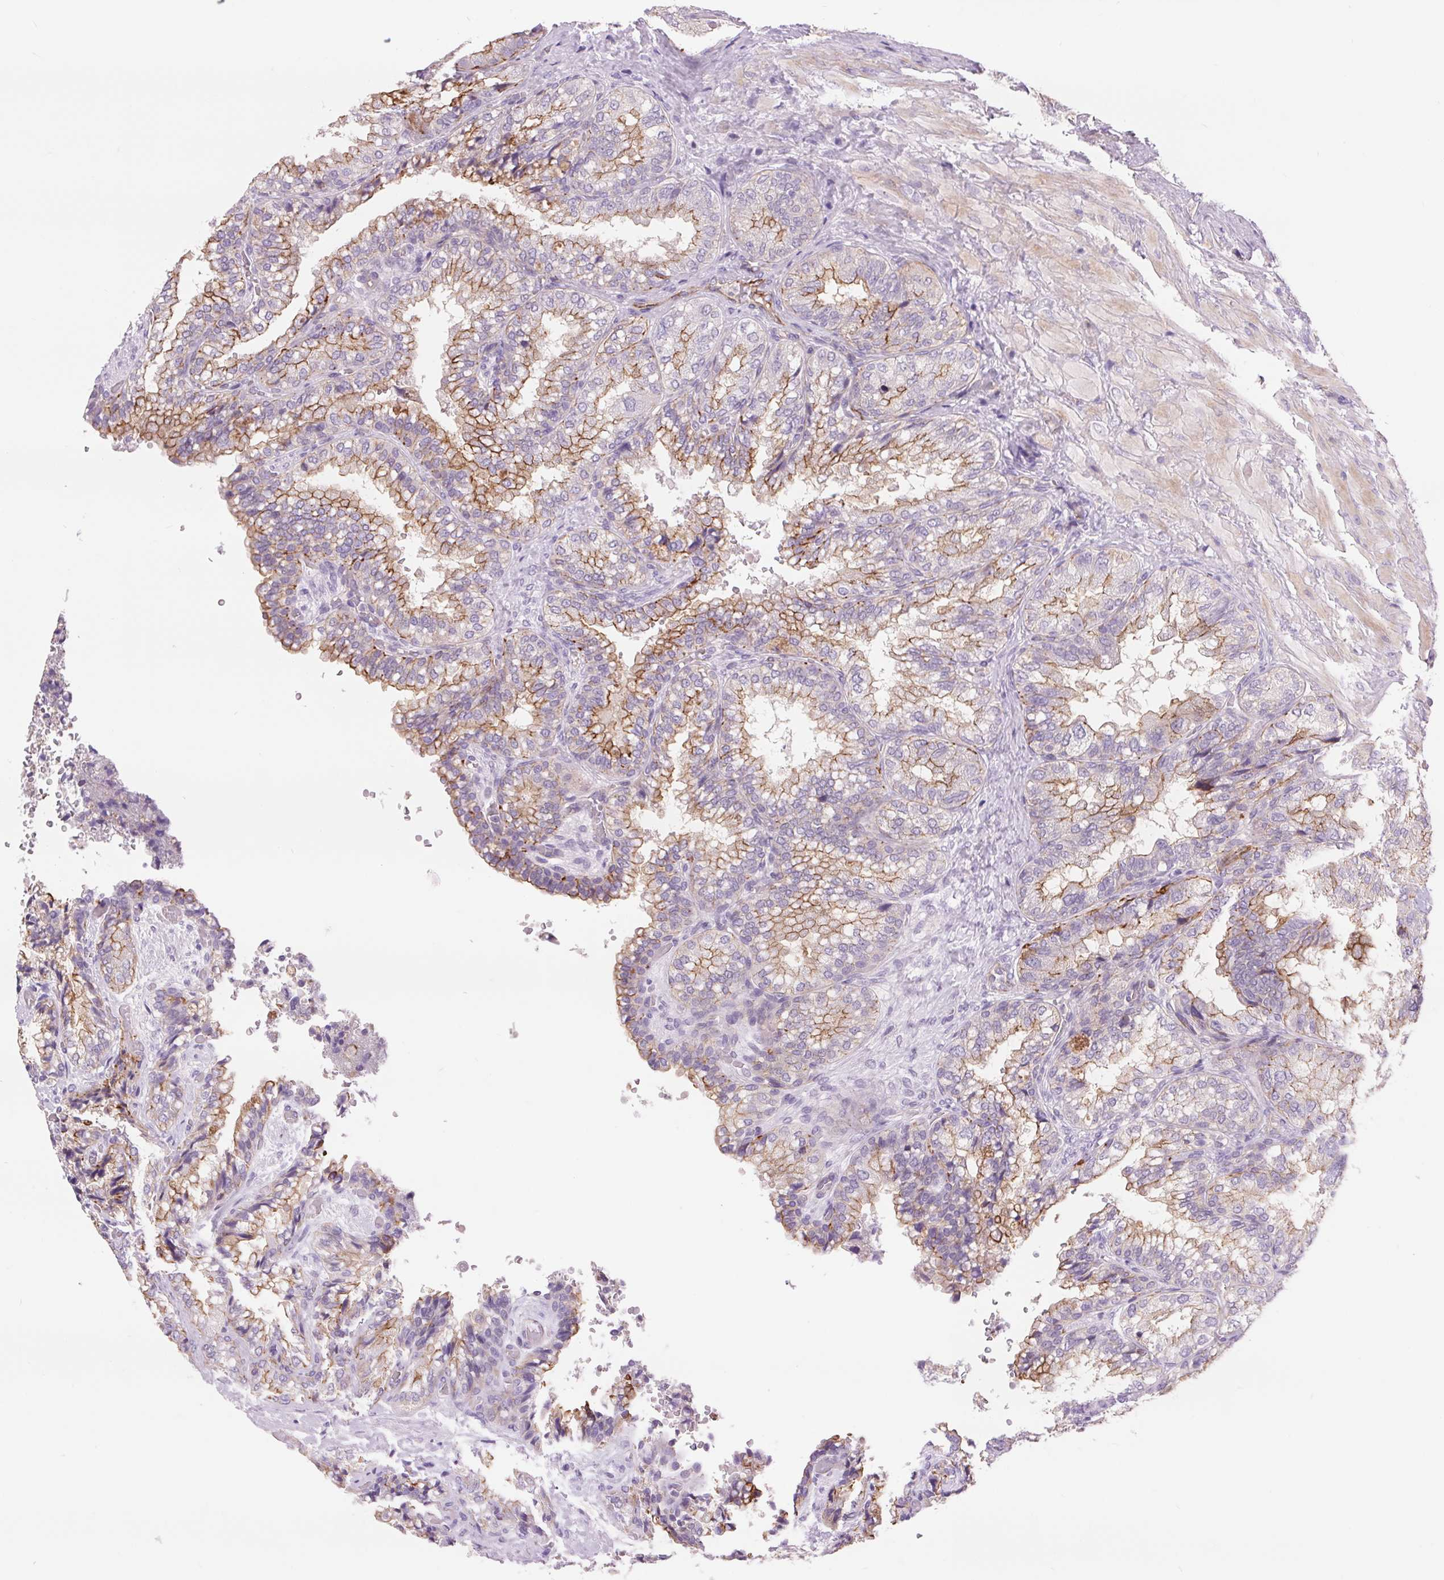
{"staining": {"intensity": "moderate", "quantity": "25%-75%", "location": "cytoplasmic/membranous"}, "tissue": "seminal vesicle", "cell_type": "Glandular cells", "image_type": "normal", "snomed": [{"axis": "morphology", "description": "Normal tissue, NOS"}, {"axis": "topography", "description": "Seminal veicle"}], "caption": "Normal seminal vesicle reveals moderate cytoplasmic/membranous expression in about 25%-75% of glandular cells, visualized by immunohistochemistry. The protein of interest is shown in brown color, while the nuclei are stained blue.", "gene": "DIXDC1", "patient": {"sex": "male", "age": 57}}